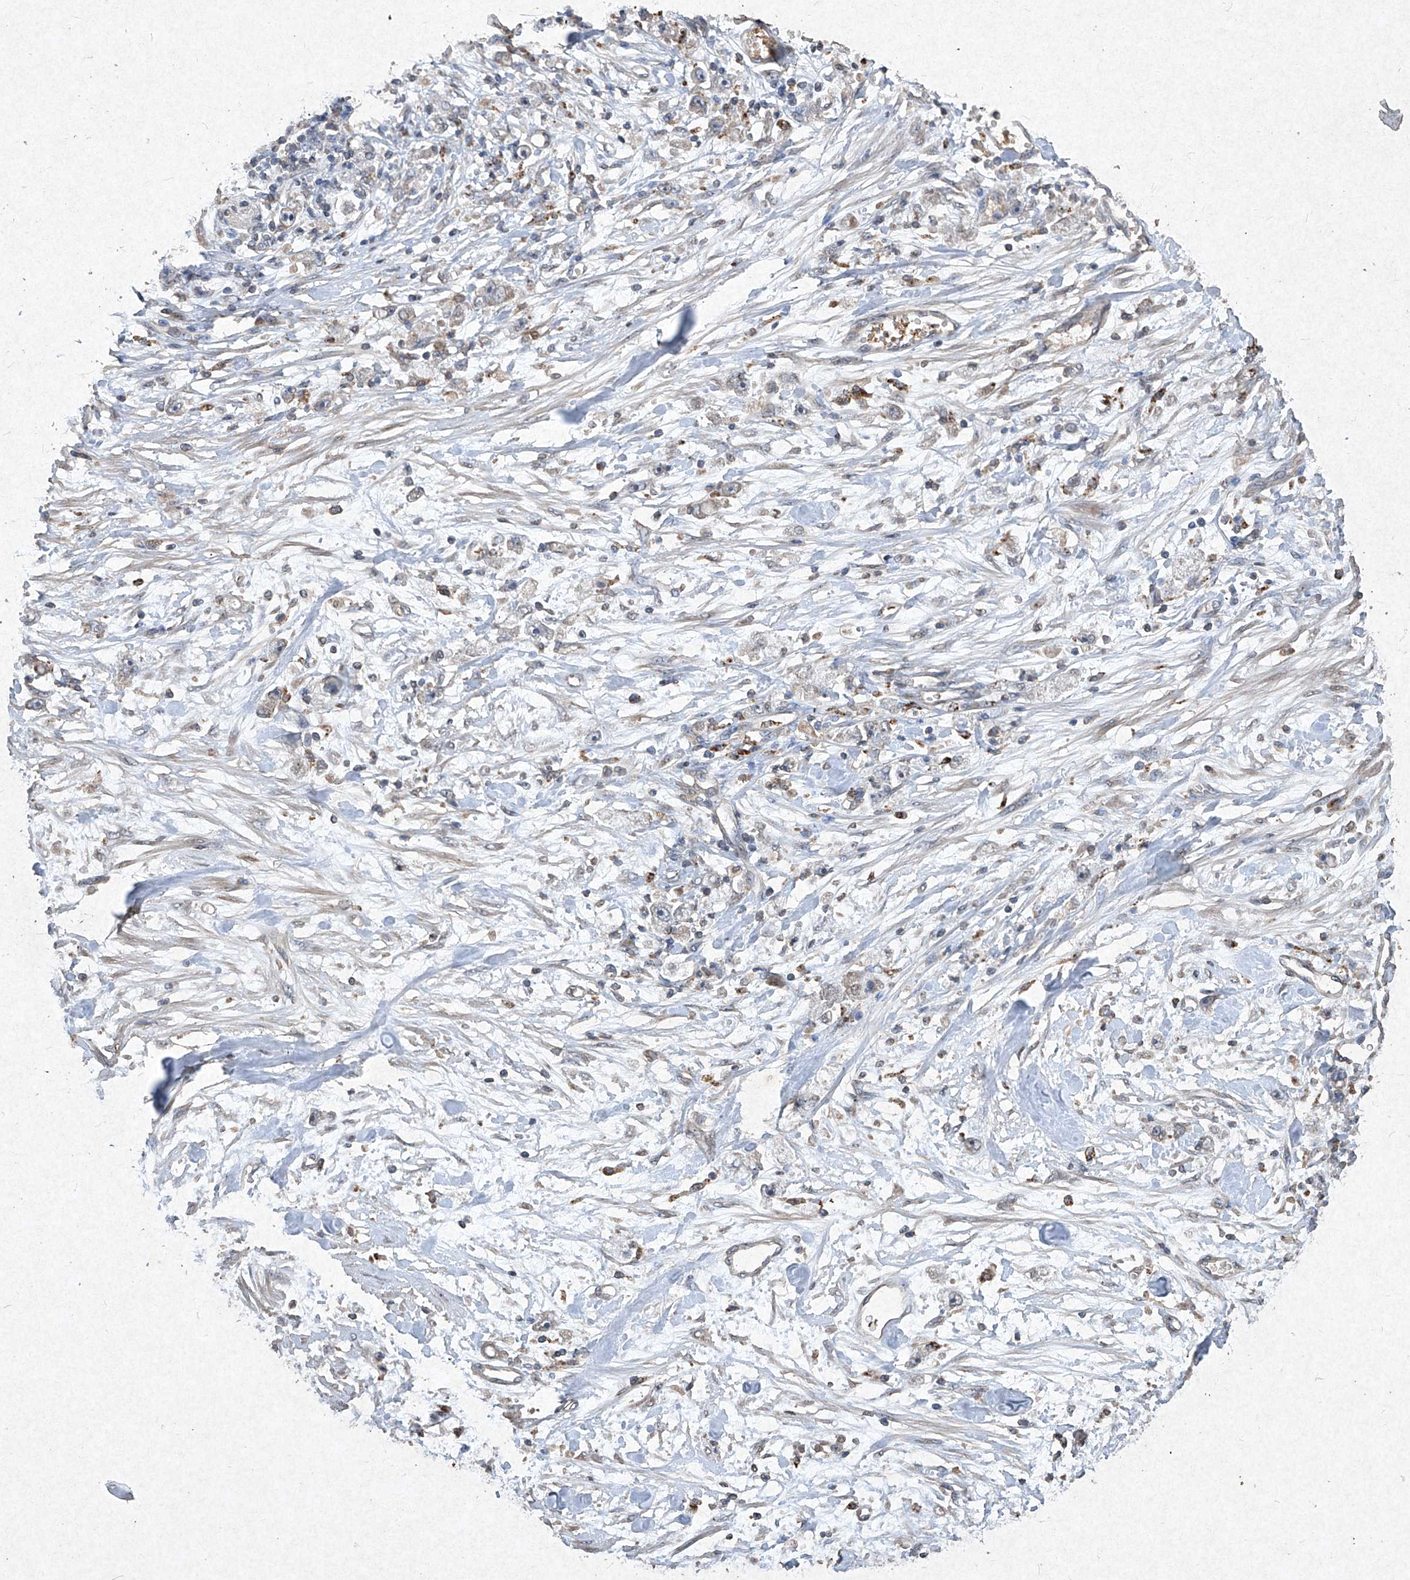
{"staining": {"intensity": "negative", "quantity": "none", "location": "none"}, "tissue": "stomach cancer", "cell_type": "Tumor cells", "image_type": "cancer", "snomed": [{"axis": "morphology", "description": "Adenocarcinoma, NOS"}, {"axis": "topography", "description": "Stomach"}], "caption": "Immunohistochemistry (IHC) micrograph of neoplastic tissue: adenocarcinoma (stomach) stained with DAB (3,3'-diaminobenzidine) exhibits no significant protein positivity in tumor cells. (DAB (3,3'-diaminobenzidine) IHC visualized using brightfield microscopy, high magnification).", "gene": "MED16", "patient": {"sex": "female", "age": 59}}